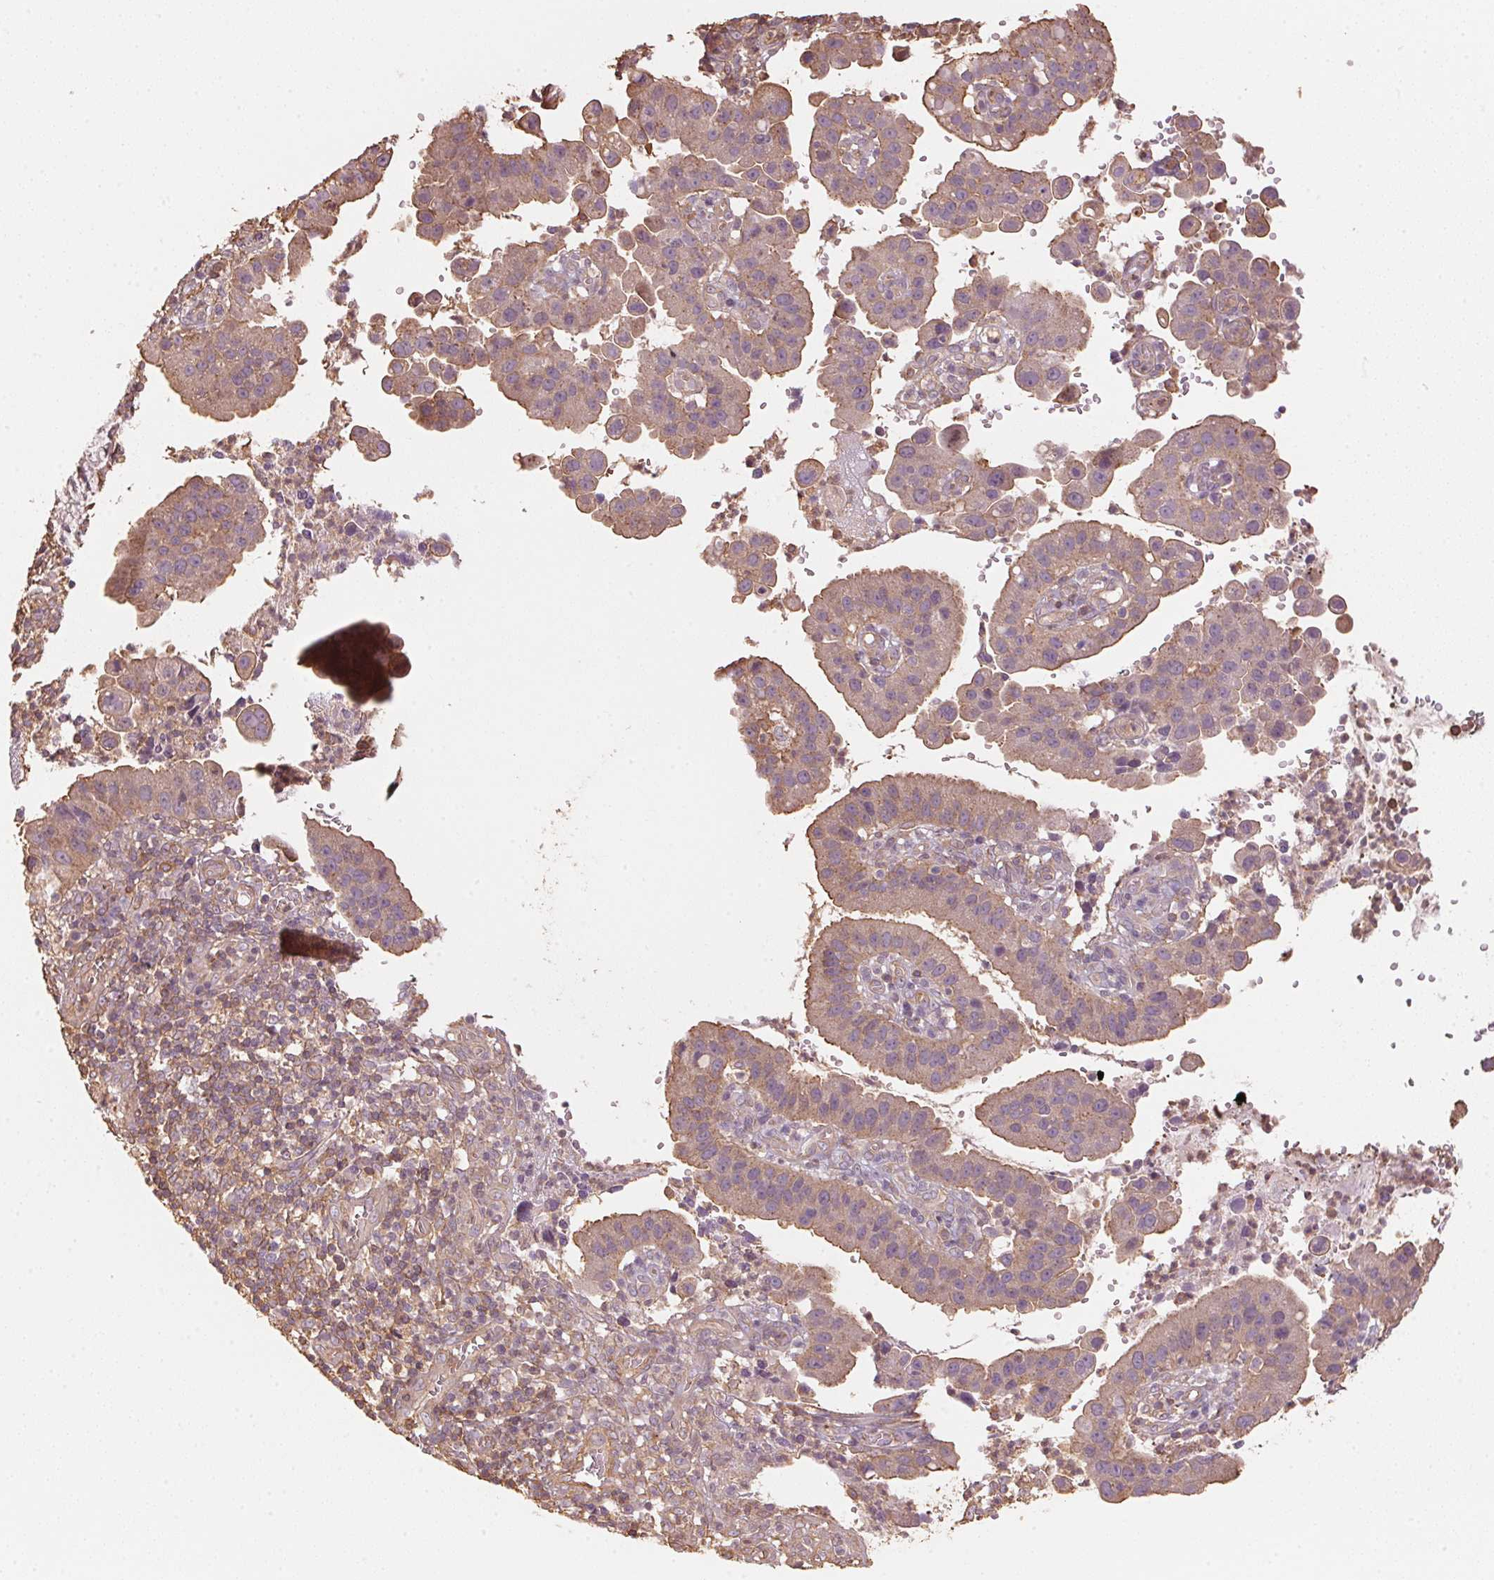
{"staining": {"intensity": "weak", "quantity": ">75%", "location": "cytoplasmic/membranous"}, "tissue": "cervical cancer", "cell_type": "Tumor cells", "image_type": "cancer", "snomed": [{"axis": "morphology", "description": "Adenocarcinoma, NOS"}, {"axis": "topography", "description": "Cervix"}], "caption": "Human cervical adenocarcinoma stained with a protein marker exhibits weak staining in tumor cells.", "gene": "QDPR", "patient": {"sex": "female", "age": 34}}